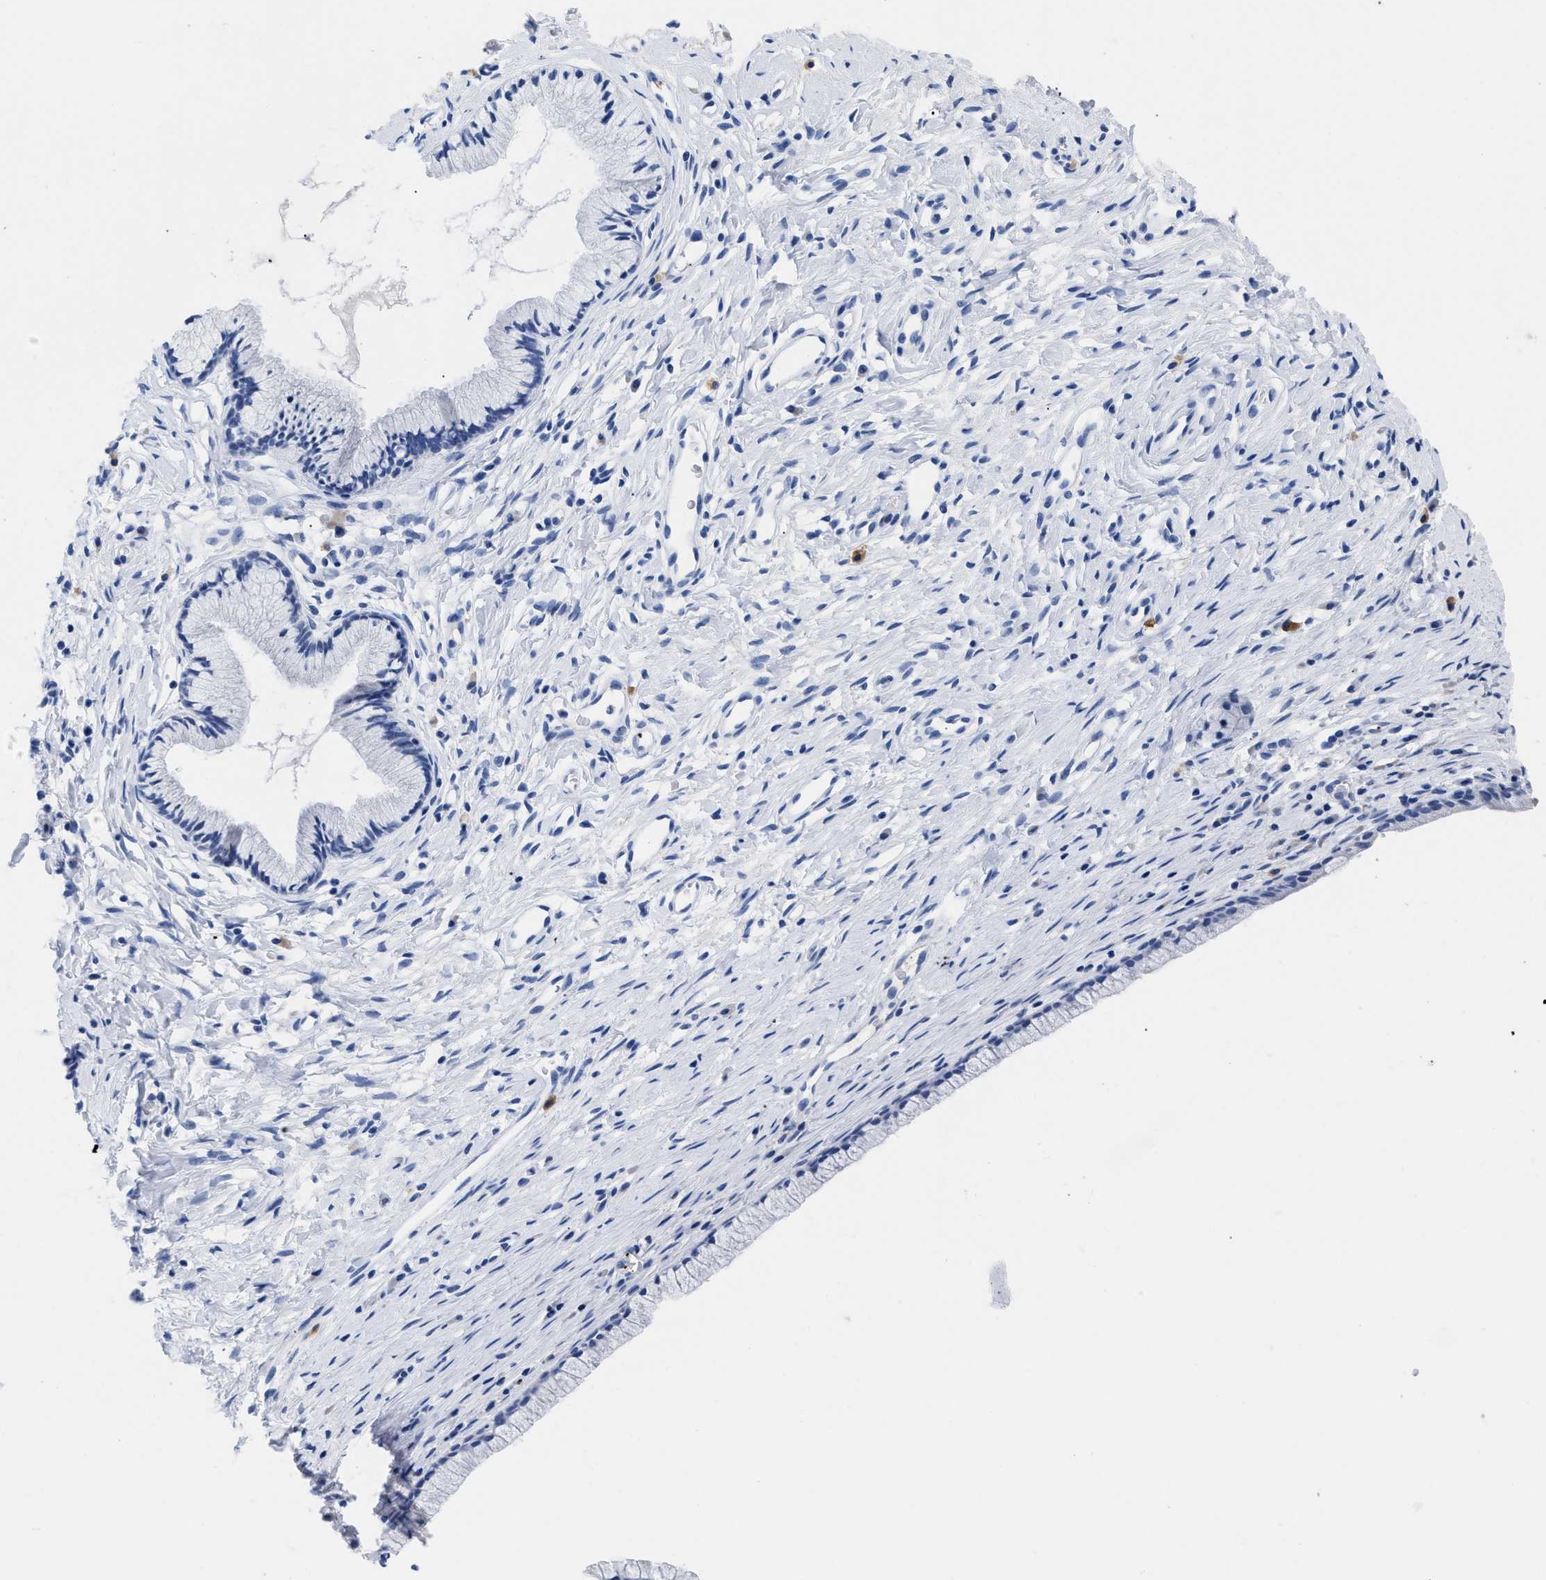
{"staining": {"intensity": "negative", "quantity": "none", "location": "none"}, "tissue": "cervix", "cell_type": "Glandular cells", "image_type": "normal", "snomed": [{"axis": "morphology", "description": "Normal tissue, NOS"}, {"axis": "topography", "description": "Cervix"}], "caption": "IHC of unremarkable cervix reveals no staining in glandular cells. The staining was performed using DAB (3,3'-diaminobenzidine) to visualize the protein expression in brown, while the nuclei were stained in blue with hematoxylin (Magnification: 20x).", "gene": "TREML1", "patient": {"sex": "female", "age": 77}}